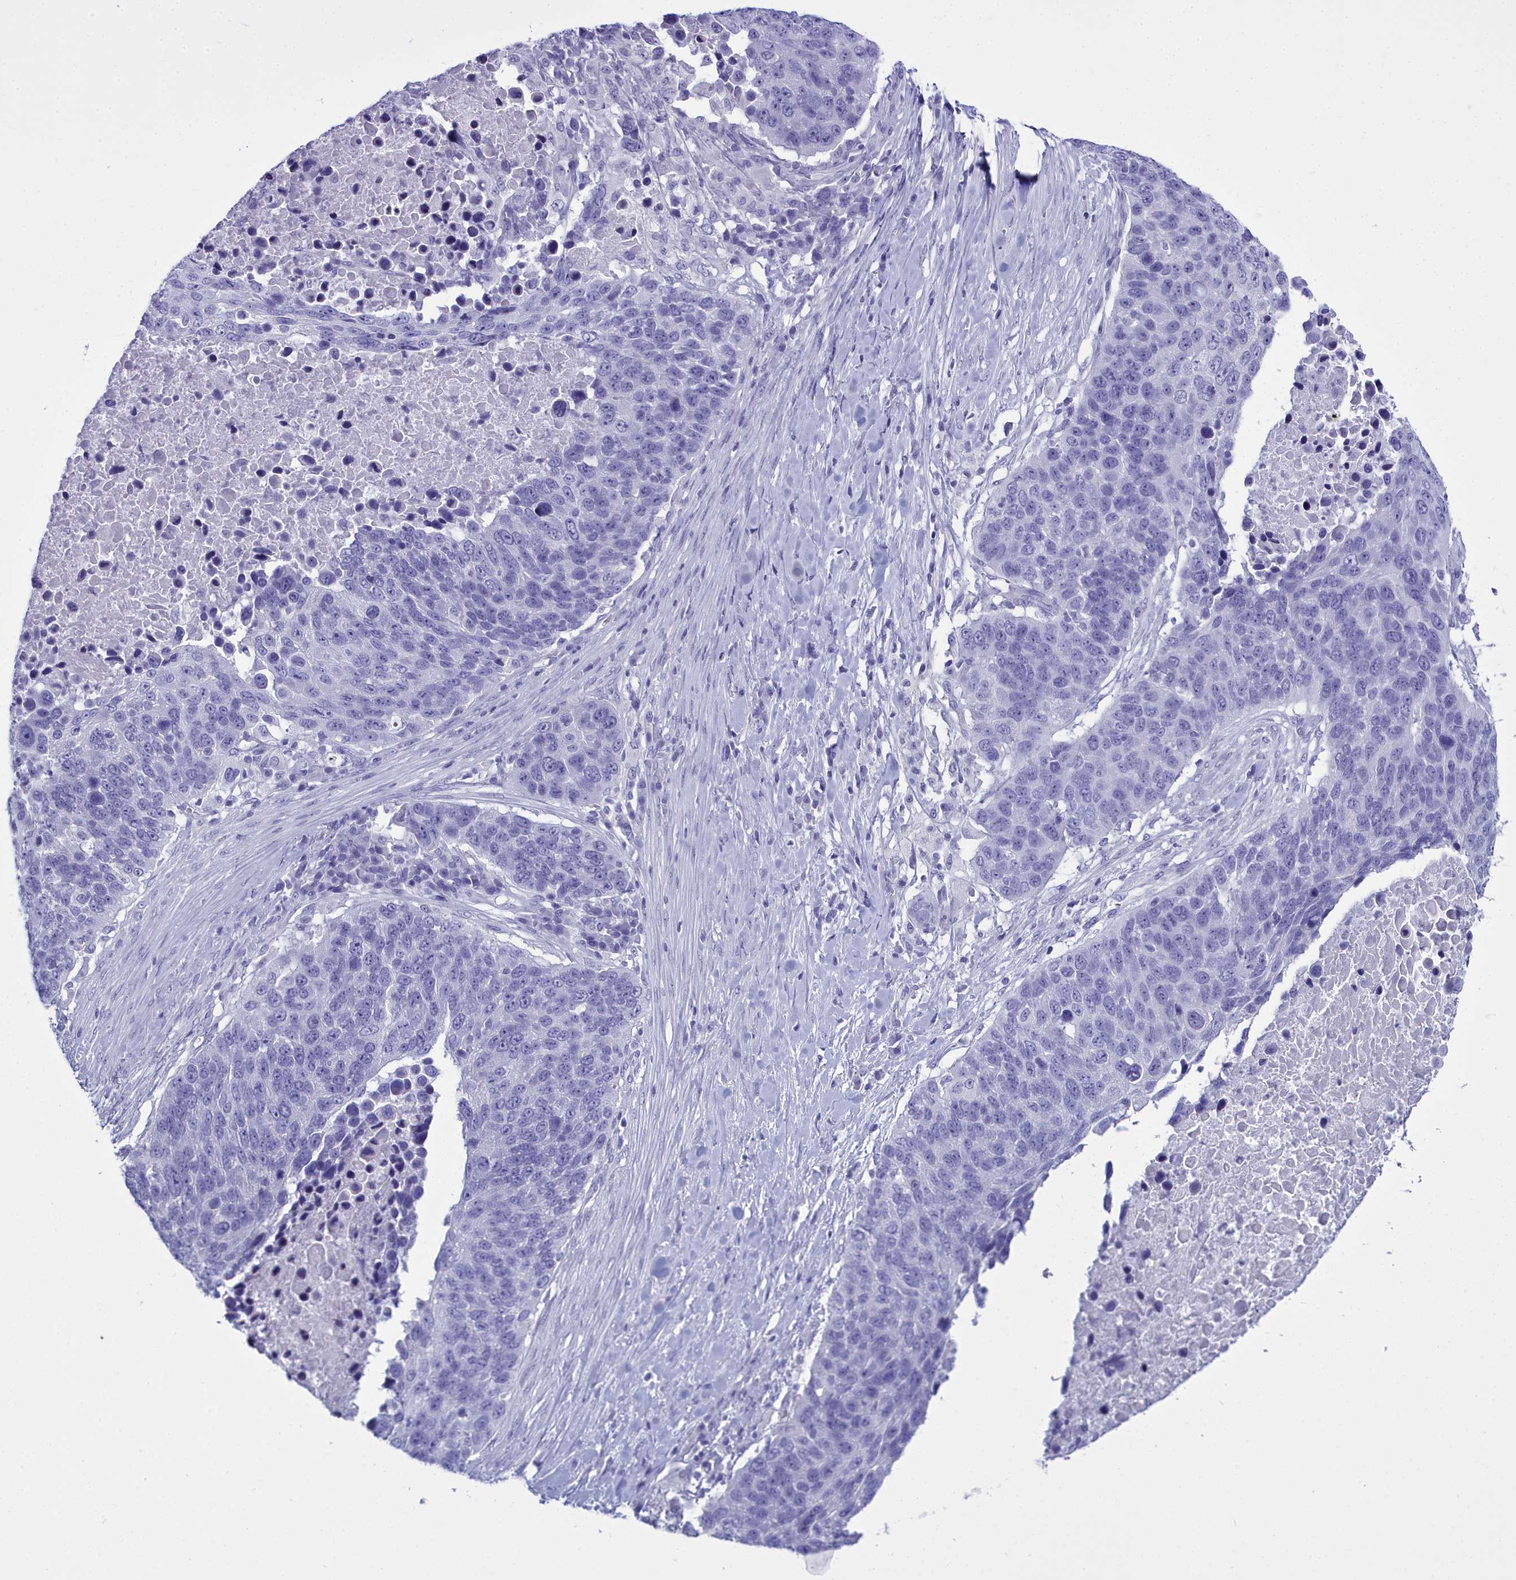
{"staining": {"intensity": "negative", "quantity": "none", "location": "none"}, "tissue": "lung cancer", "cell_type": "Tumor cells", "image_type": "cancer", "snomed": [{"axis": "morphology", "description": "Normal tissue, NOS"}, {"axis": "morphology", "description": "Squamous cell carcinoma, NOS"}, {"axis": "topography", "description": "Lymph node"}, {"axis": "topography", "description": "Lung"}], "caption": "A high-resolution histopathology image shows IHC staining of squamous cell carcinoma (lung), which reveals no significant staining in tumor cells. The staining was performed using DAB to visualize the protein expression in brown, while the nuclei were stained in blue with hematoxylin (Magnification: 20x).", "gene": "MAP6", "patient": {"sex": "male", "age": 66}}